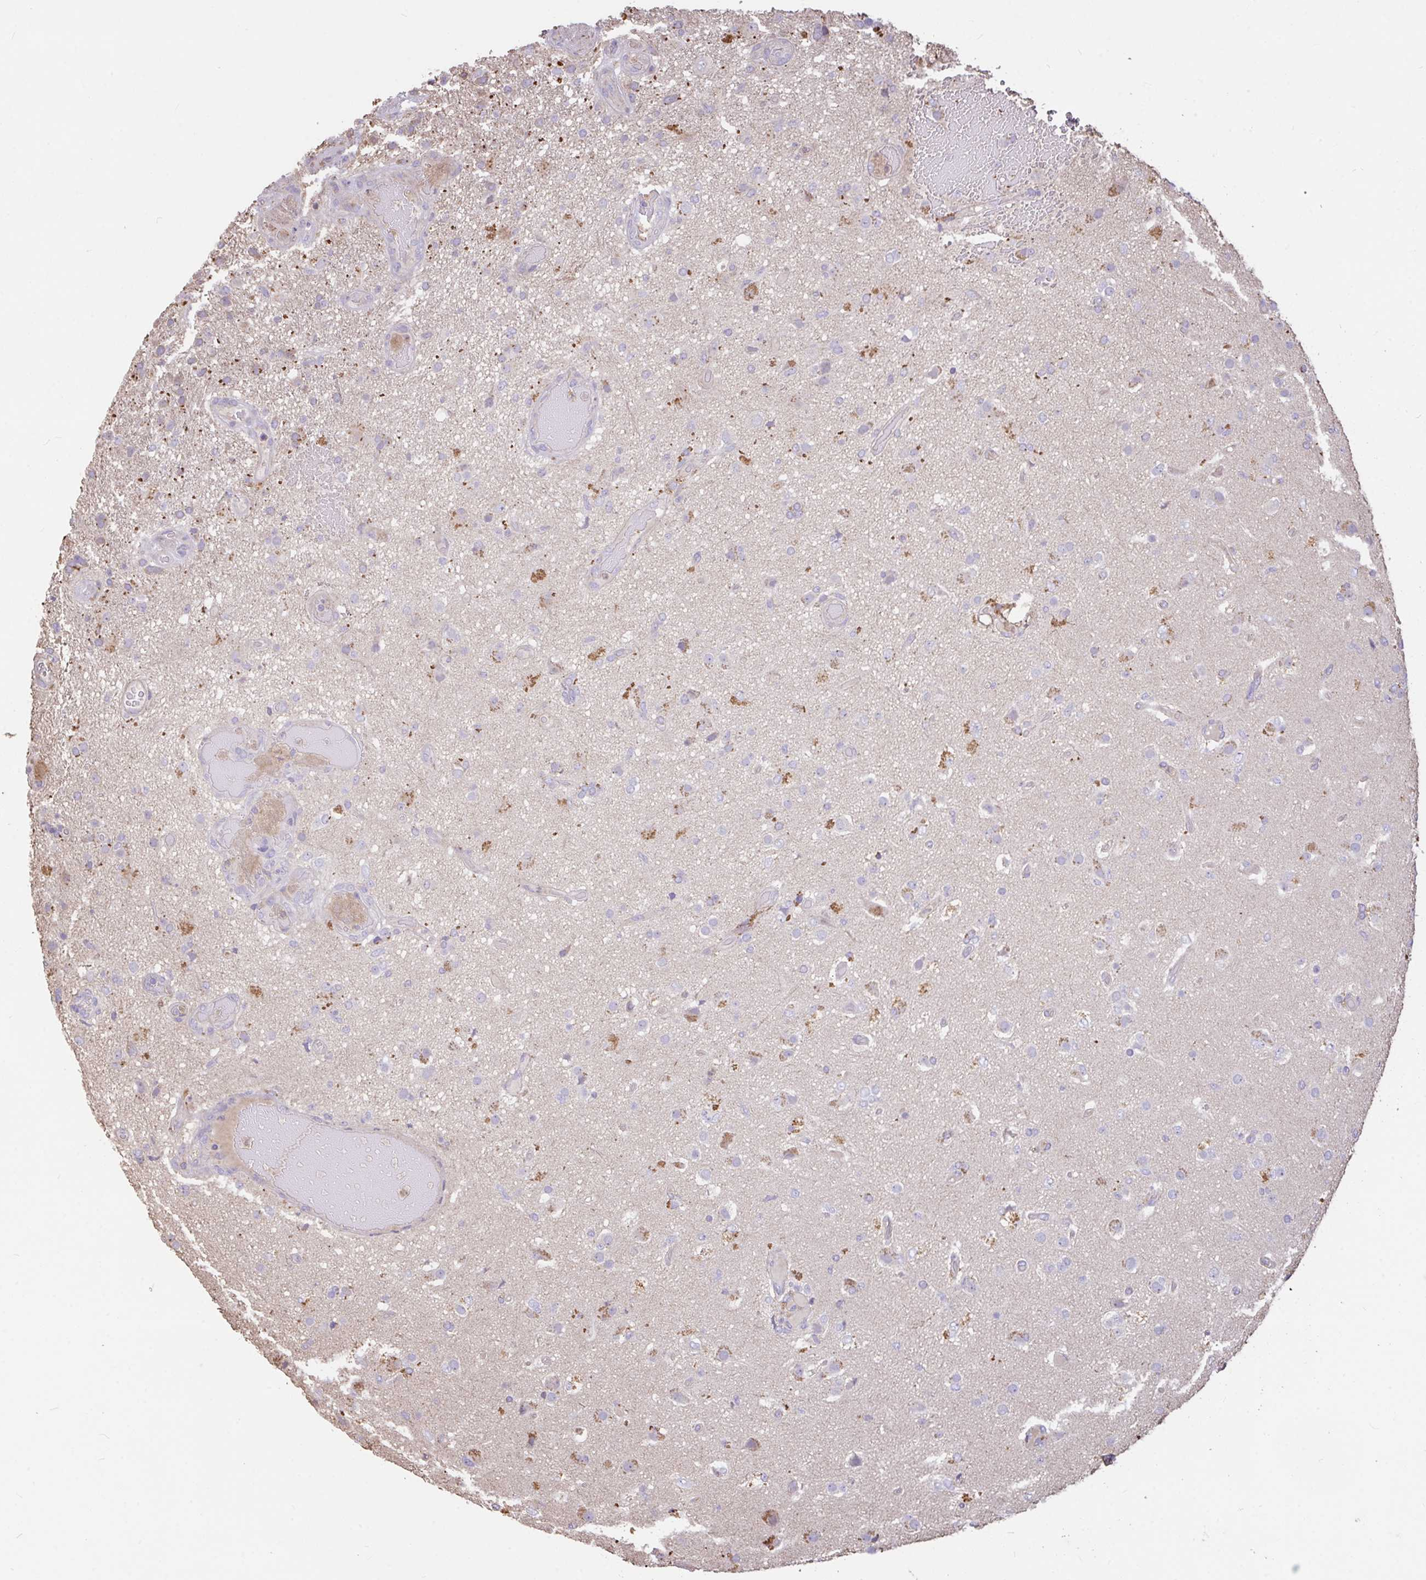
{"staining": {"intensity": "negative", "quantity": "none", "location": "none"}, "tissue": "glioma", "cell_type": "Tumor cells", "image_type": "cancer", "snomed": [{"axis": "morphology", "description": "Glioma, malignant, High grade"}, {"axis": "topography", "description": "Brain"}], "caption": "Immunohistochemistry (IHC) photomicrograph of high-grade glioma (malignant) stained for a protein (brown), which demonstrates no staining in tumor cells. (DAB immunohistochemistry visualized using brightfield microscopy, high magnification).", "gene": "FCER1A", "patient": {"sex": "female", "age": 74}}